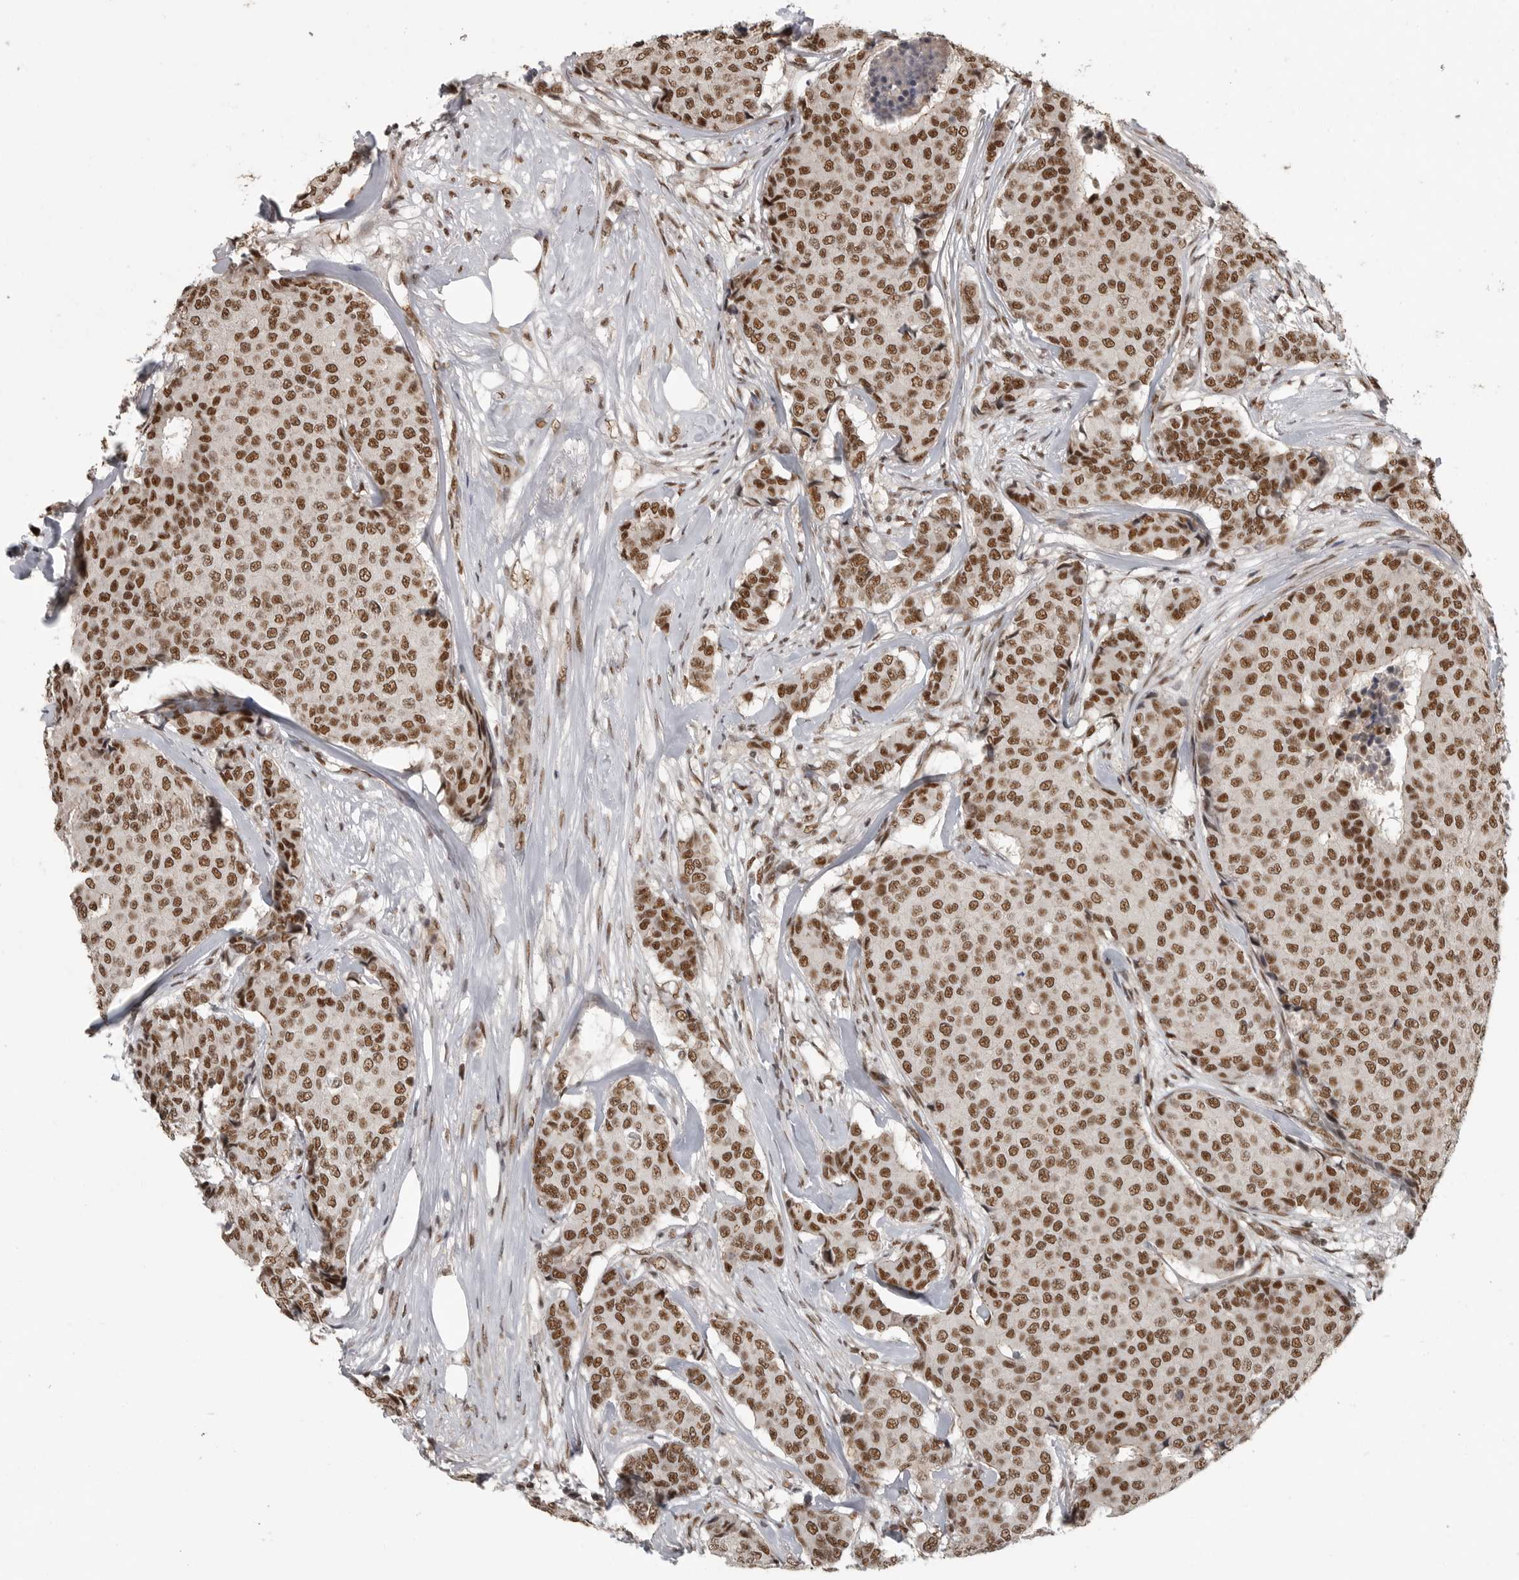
{"staining": {"intensity": "strong", "quantity": ">75%", "location": "nuclear"}, "tissue": "breast cancer", "cell_type": "Tumor cells", "image_type": "cancer", "snomed": [{"axis": "morphology", "description": "Duct carcinoma"}, {"axis": "topography", "description": "Breast"}], "caption": "Protein staining displays strong nuclear staining in approximately >75% of tumor cells in breast cancer.", "gene": "CBLL1", "patient": {"sex": "female", "age": 75}}